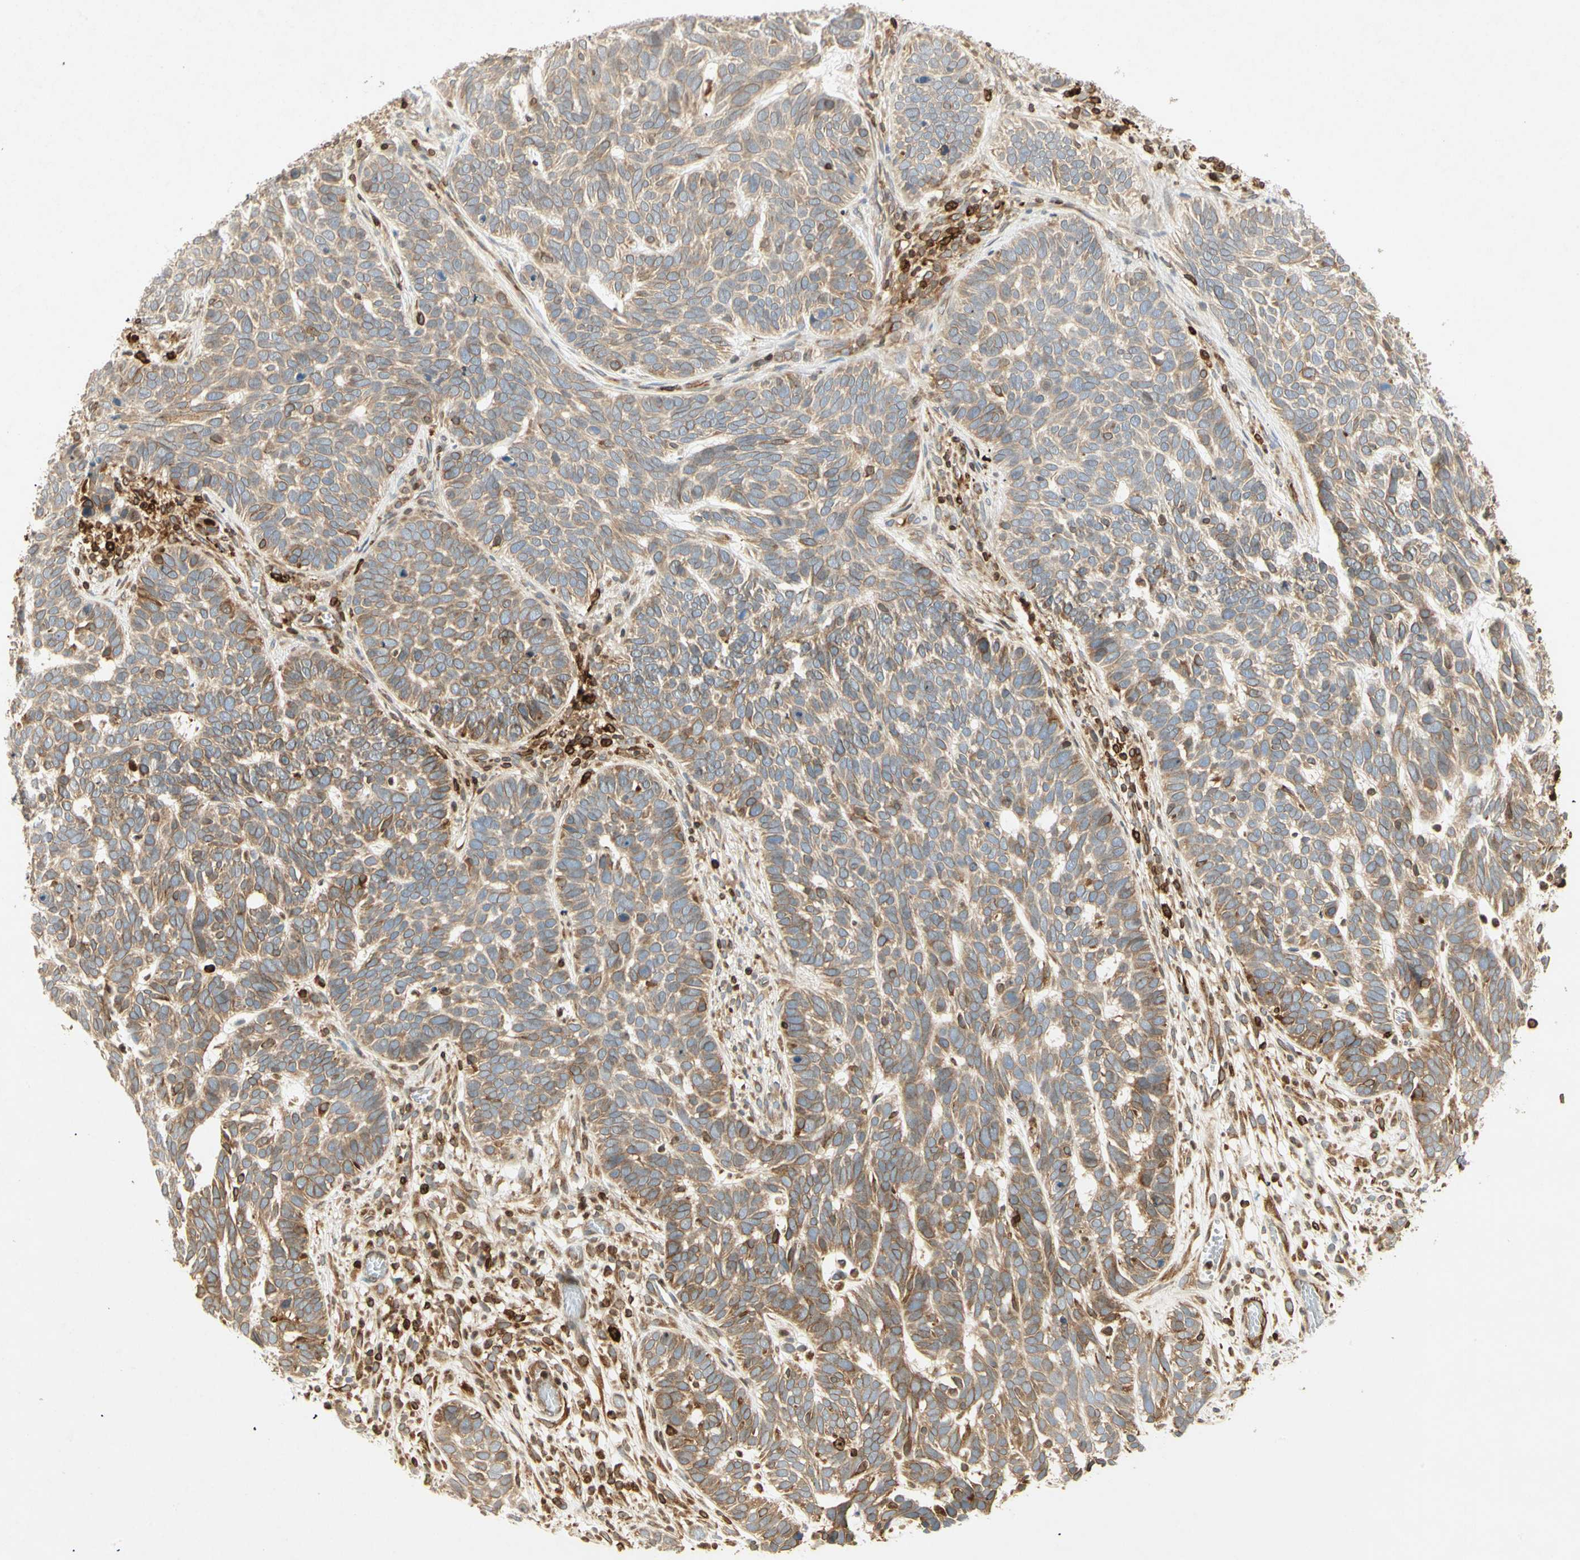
{"staining": {"intensity": "moderate", "quantity": ">75%", "location": "cytoplasmic/membranous"}, "tissue": "skin cancer", "cell_type": "Tumor cells", "image_type": "cancer", "snomed": [{"axis": "morphology", "description": "Basal cell carcinoma"}, {"axis": "topography", "description": "Skin"}], "caption": "Skin basal cell carcinoma tissue shows moderate cytoplasmic/membranous expression in about >75% of tumor cells", "gene": "TAPBP", "patient": {"sex": "male", "age": 87}}